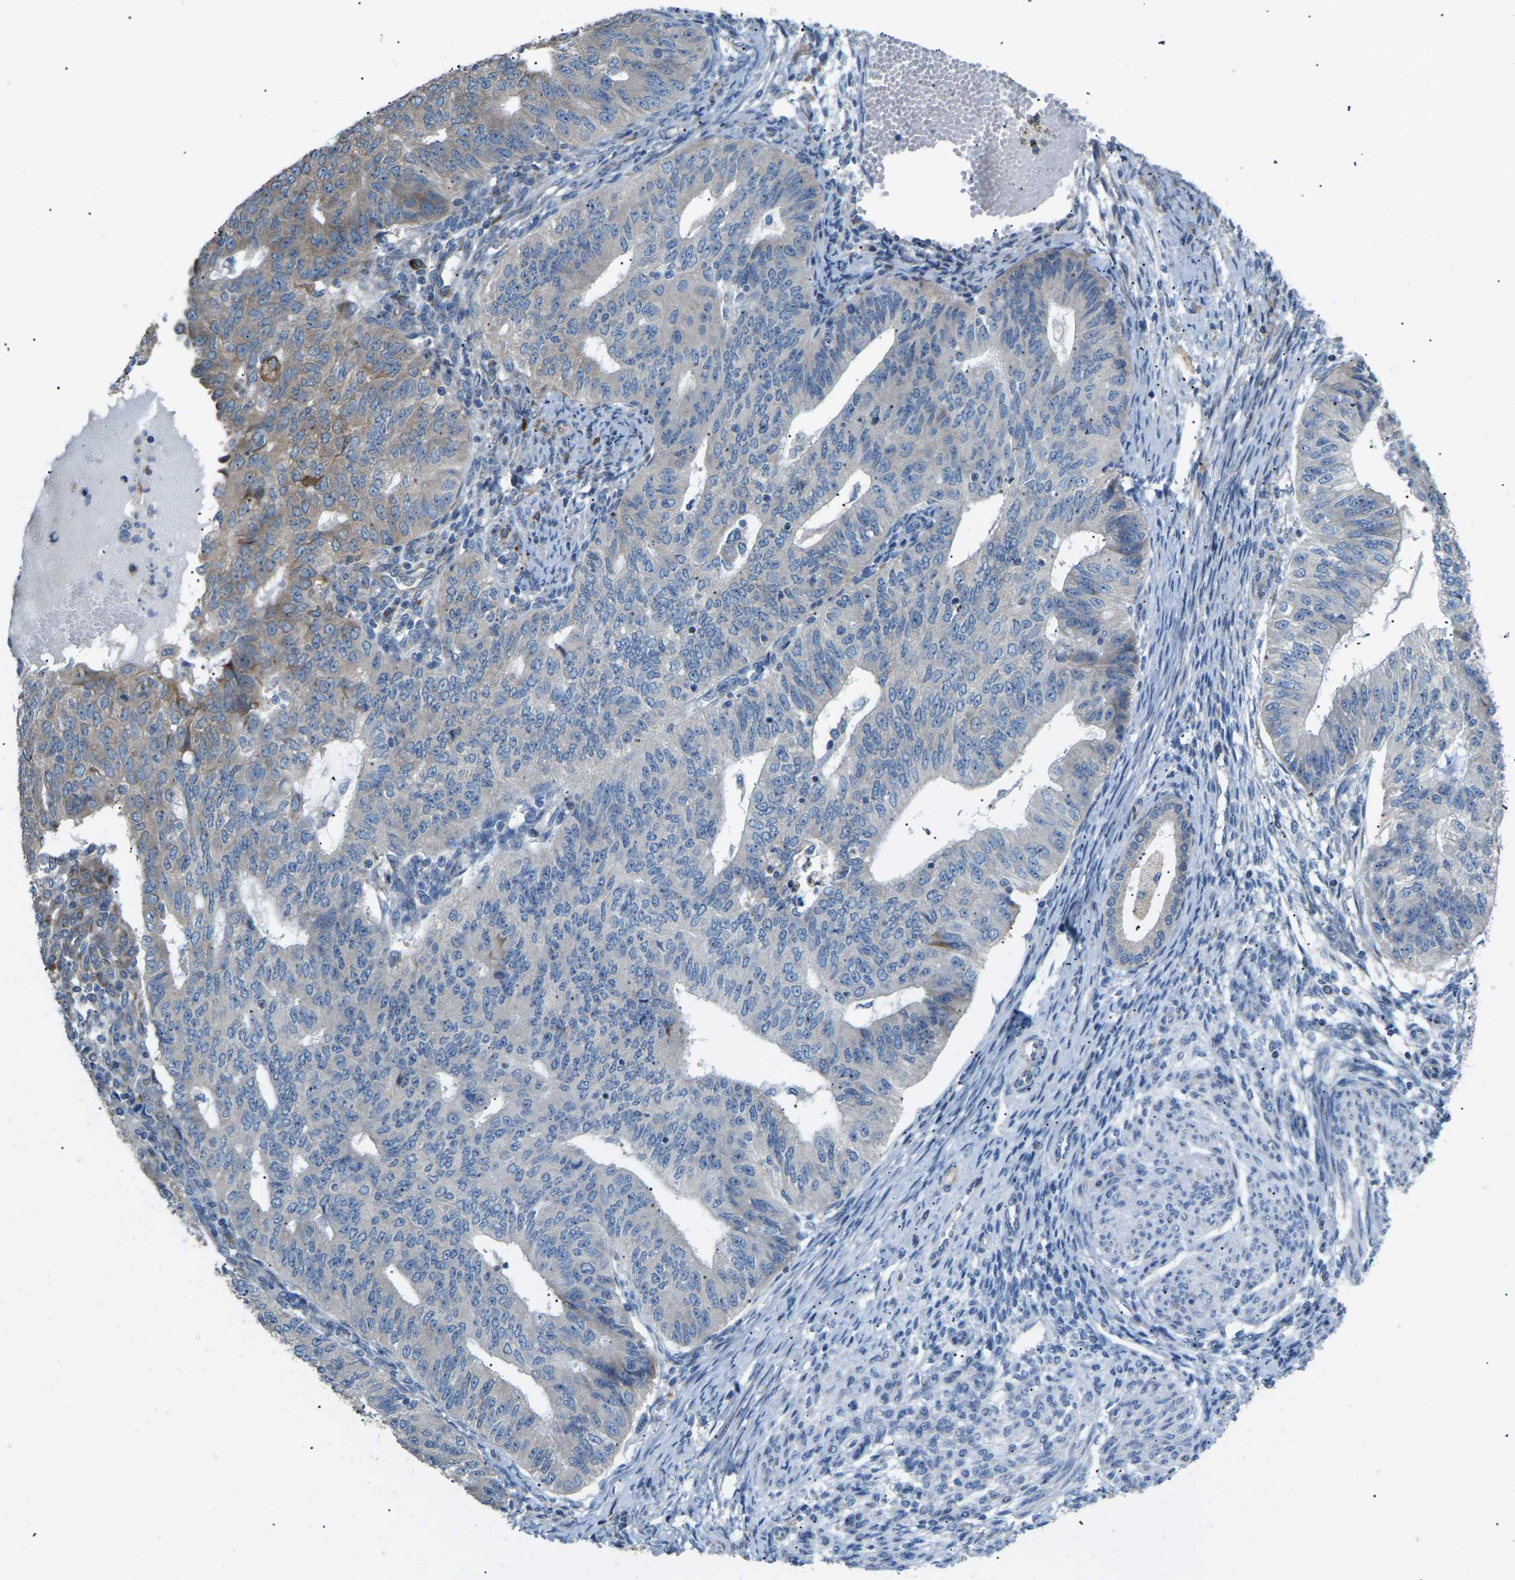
{"staining": {"intensity": "weak", "quantity": "<25%", "location": "cytoplasmic/membranous"}, "tissue": "endometrial cancer", "cell_type": "Tumor cells", "image_type": "cancer", "snomed": [{"axis": "morphology", "description": "Adenocarcinoma, NOS"}, {"axis": "topography", "description": "Endometrium"}], "caption": "Tumor cells show no significant positivity in endometrial cancer (adenocarcinoma).", "gene": "KLHDC8B", "patient": {"sex": "female", "age": 32}}